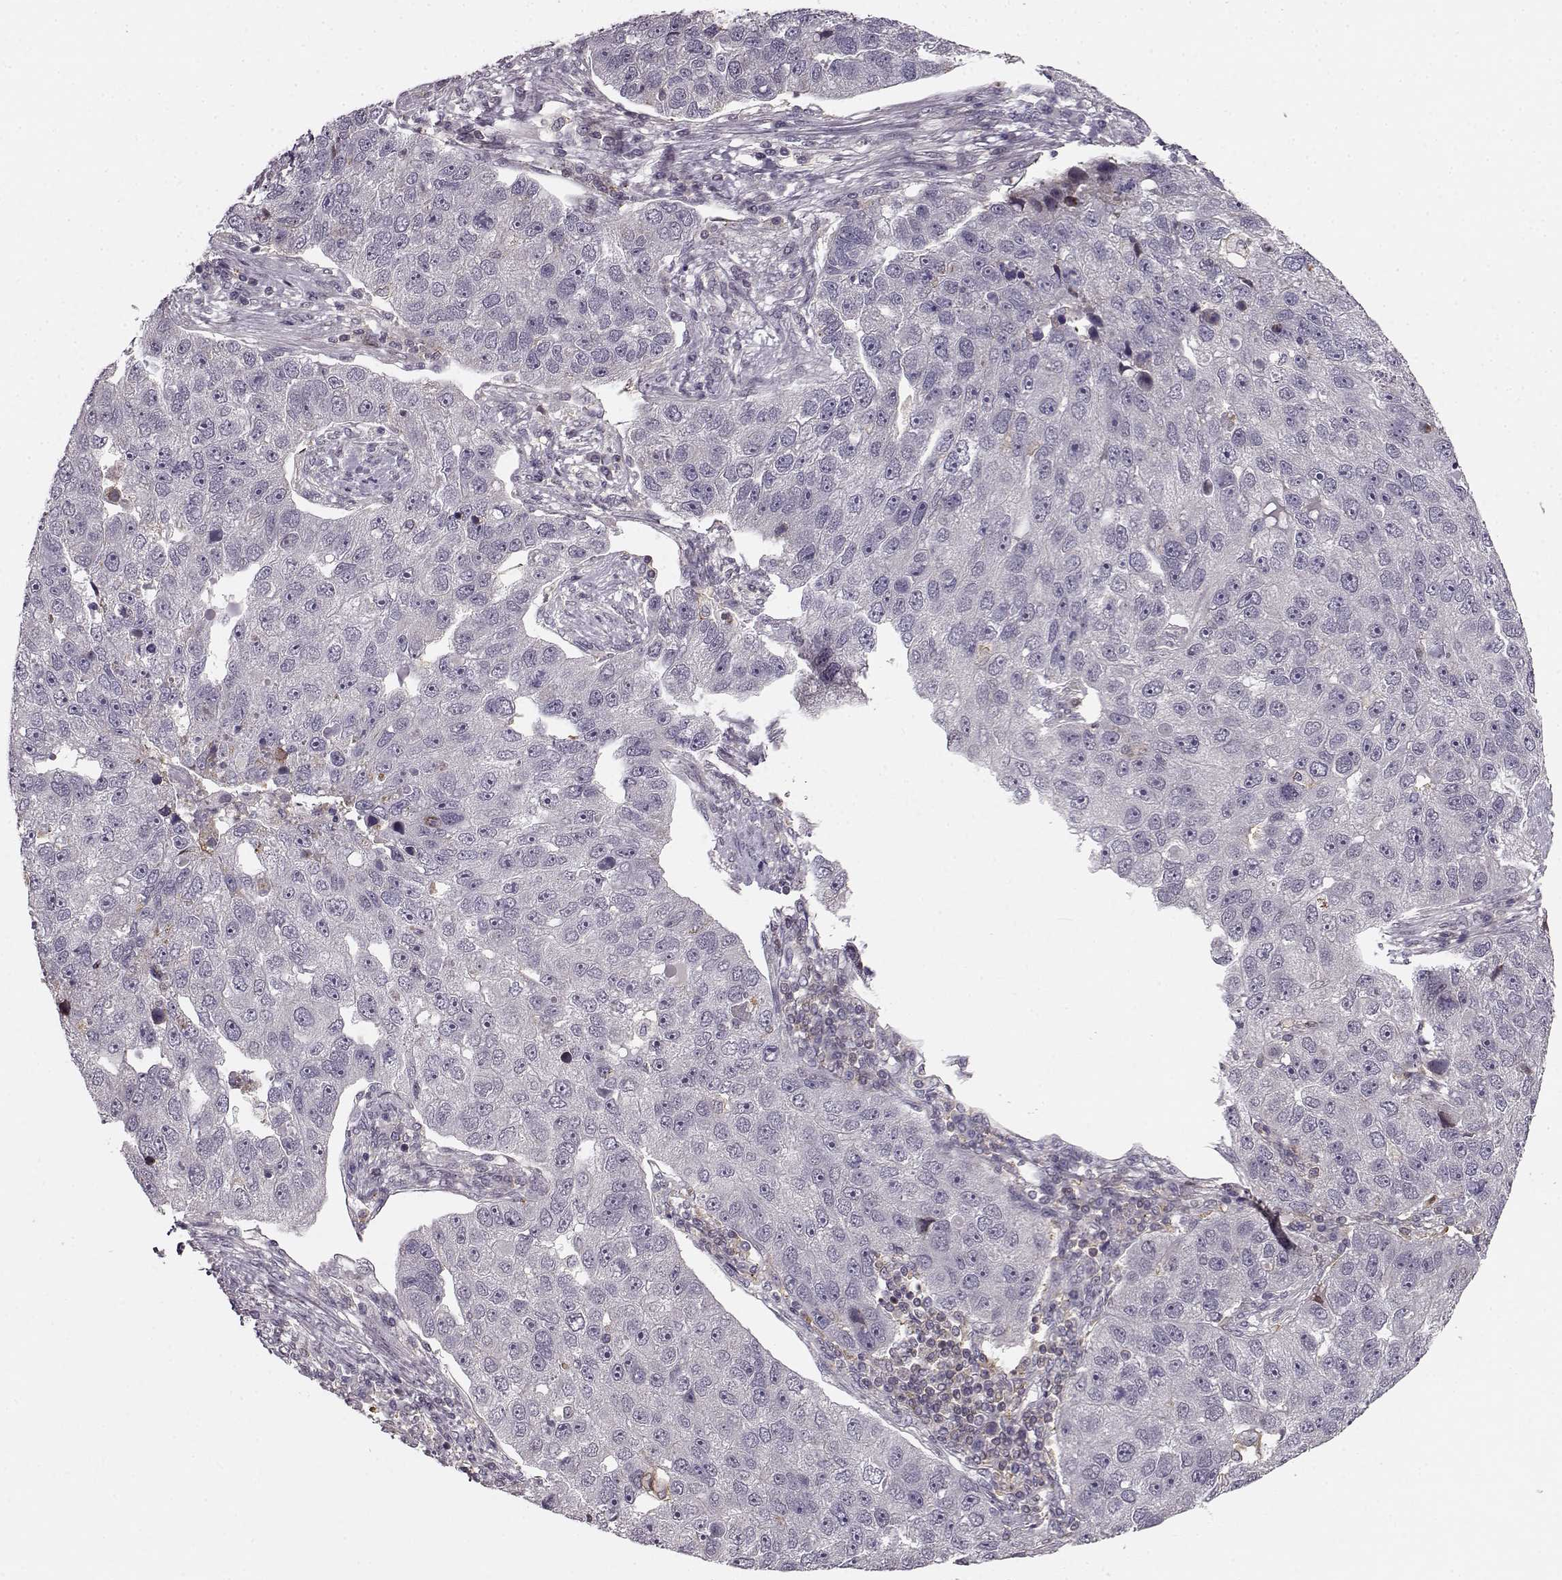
{"staining": {"intensity": "negative", "quantity": "none", "location": "none"}, "tissue": "pancreatic cancer", "cell_type": "Tumor cells", "image_type": "cancer", "snomed": [{"axis": "morphology", "description": "Adenocarcinoma, NOS"}, {"axis": "topography", "description": "Pancreas"}], "caption": "IHC histopathology image of human pancreatic cancer stained for a protein (brown), which shows no expression in tumor cells. (Brightfield microscopy of DAB (3,3'-diaminobenzidine) IHC at high magnification).", "gene": "MFSD1", "patient": {"sex": "female", "age": 61}}